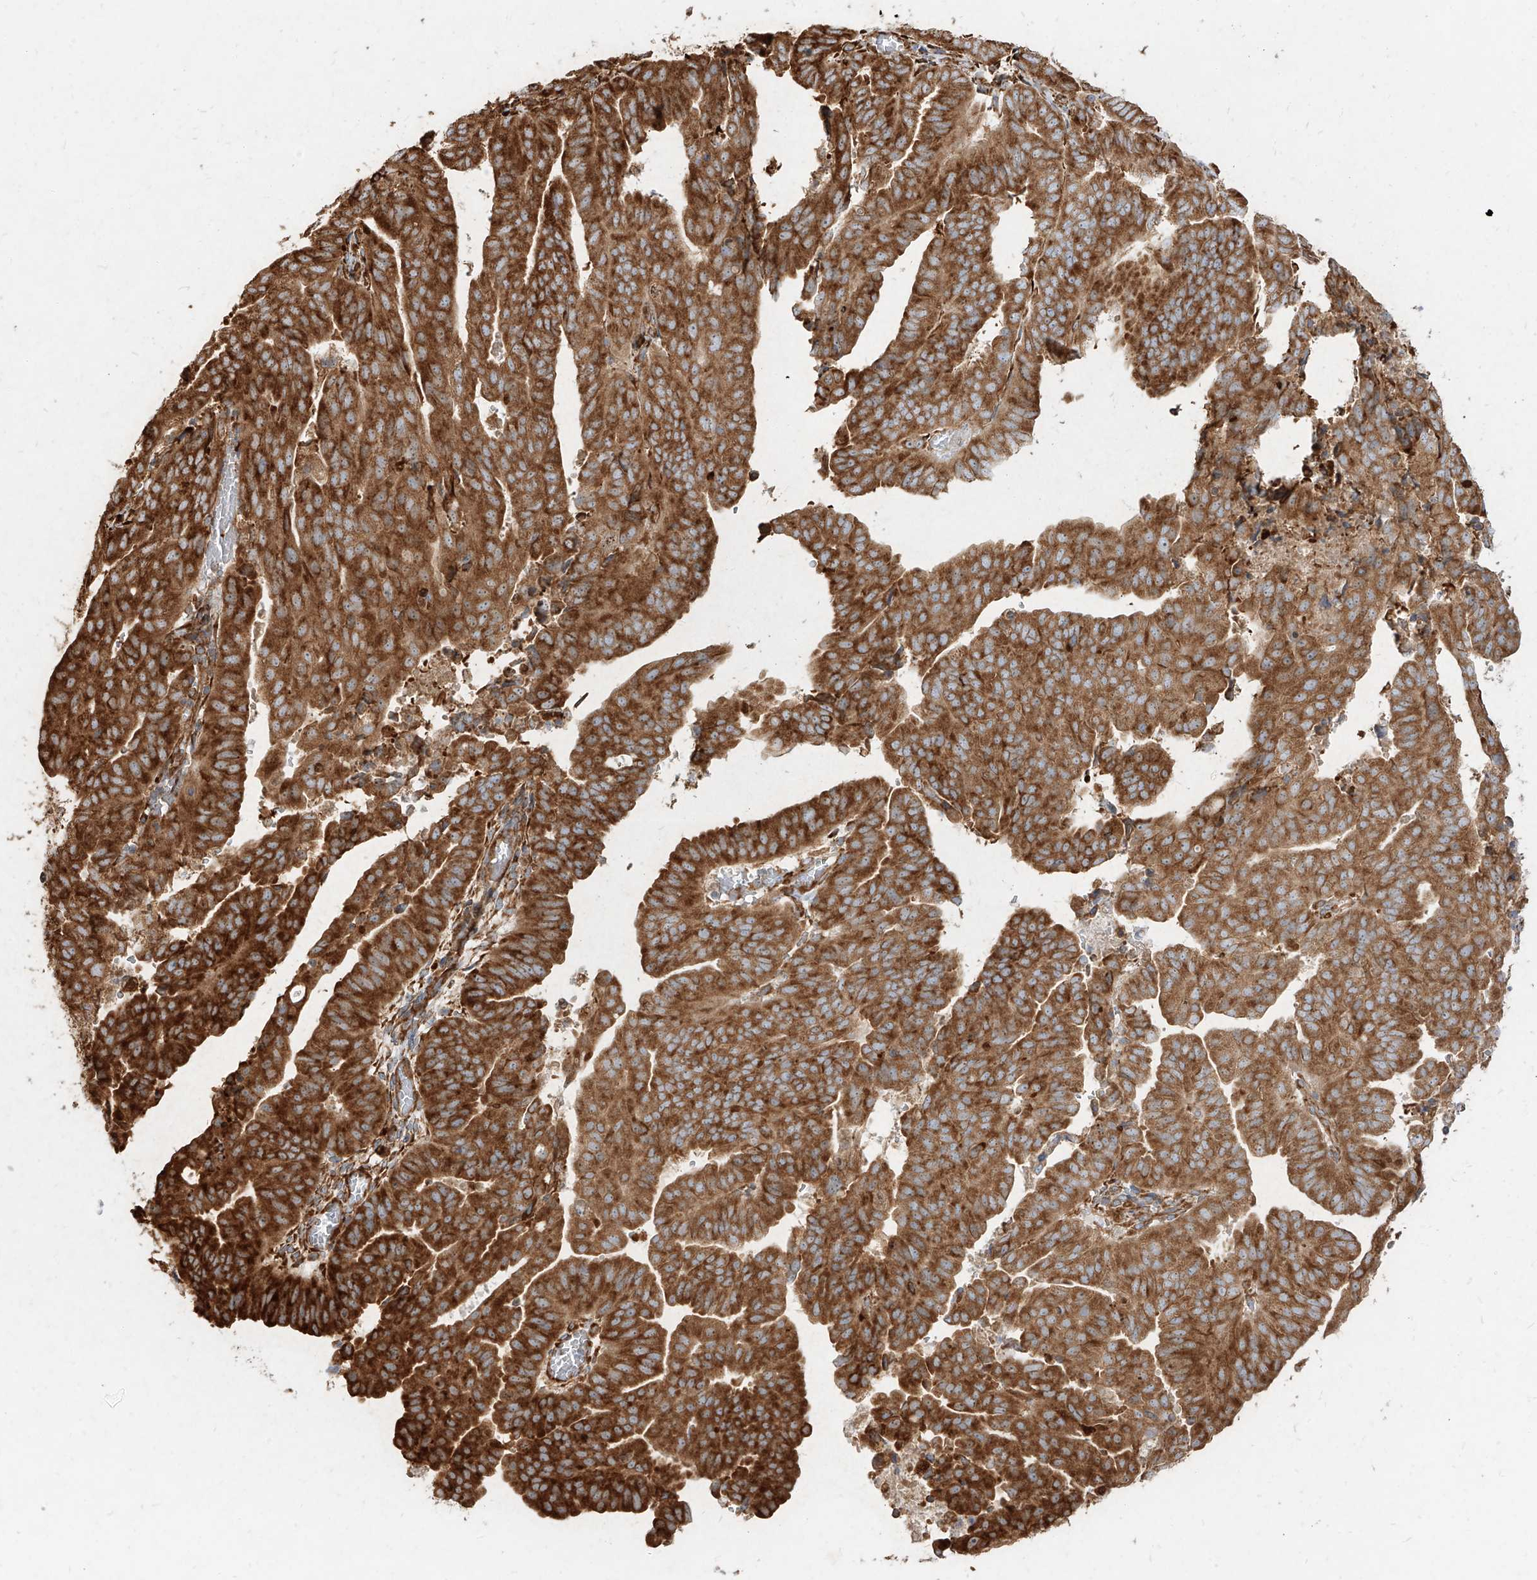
{"staining": {"intensity": "strong", "quantity": ">75%", "location": "cytoplasmic/membranous"}, "tissue": "endometrial cancer", "cell_type": "Tumor cells", "image_type": "cancer", "snomed": [{"axis": "morphology", "description": "Adenocarcinoma, NOS"}, {"axis": "topography", "description": "Uterus"}], "caption": "Endometrial cancer (adenocarcinoma) tissue shows strong cytoplasmic/membranous expression in about >75% of tumor cells, visualized by immunohistochemistry.", "gene": "RPS25", "patient": {"sex": "female", "age": 77}}